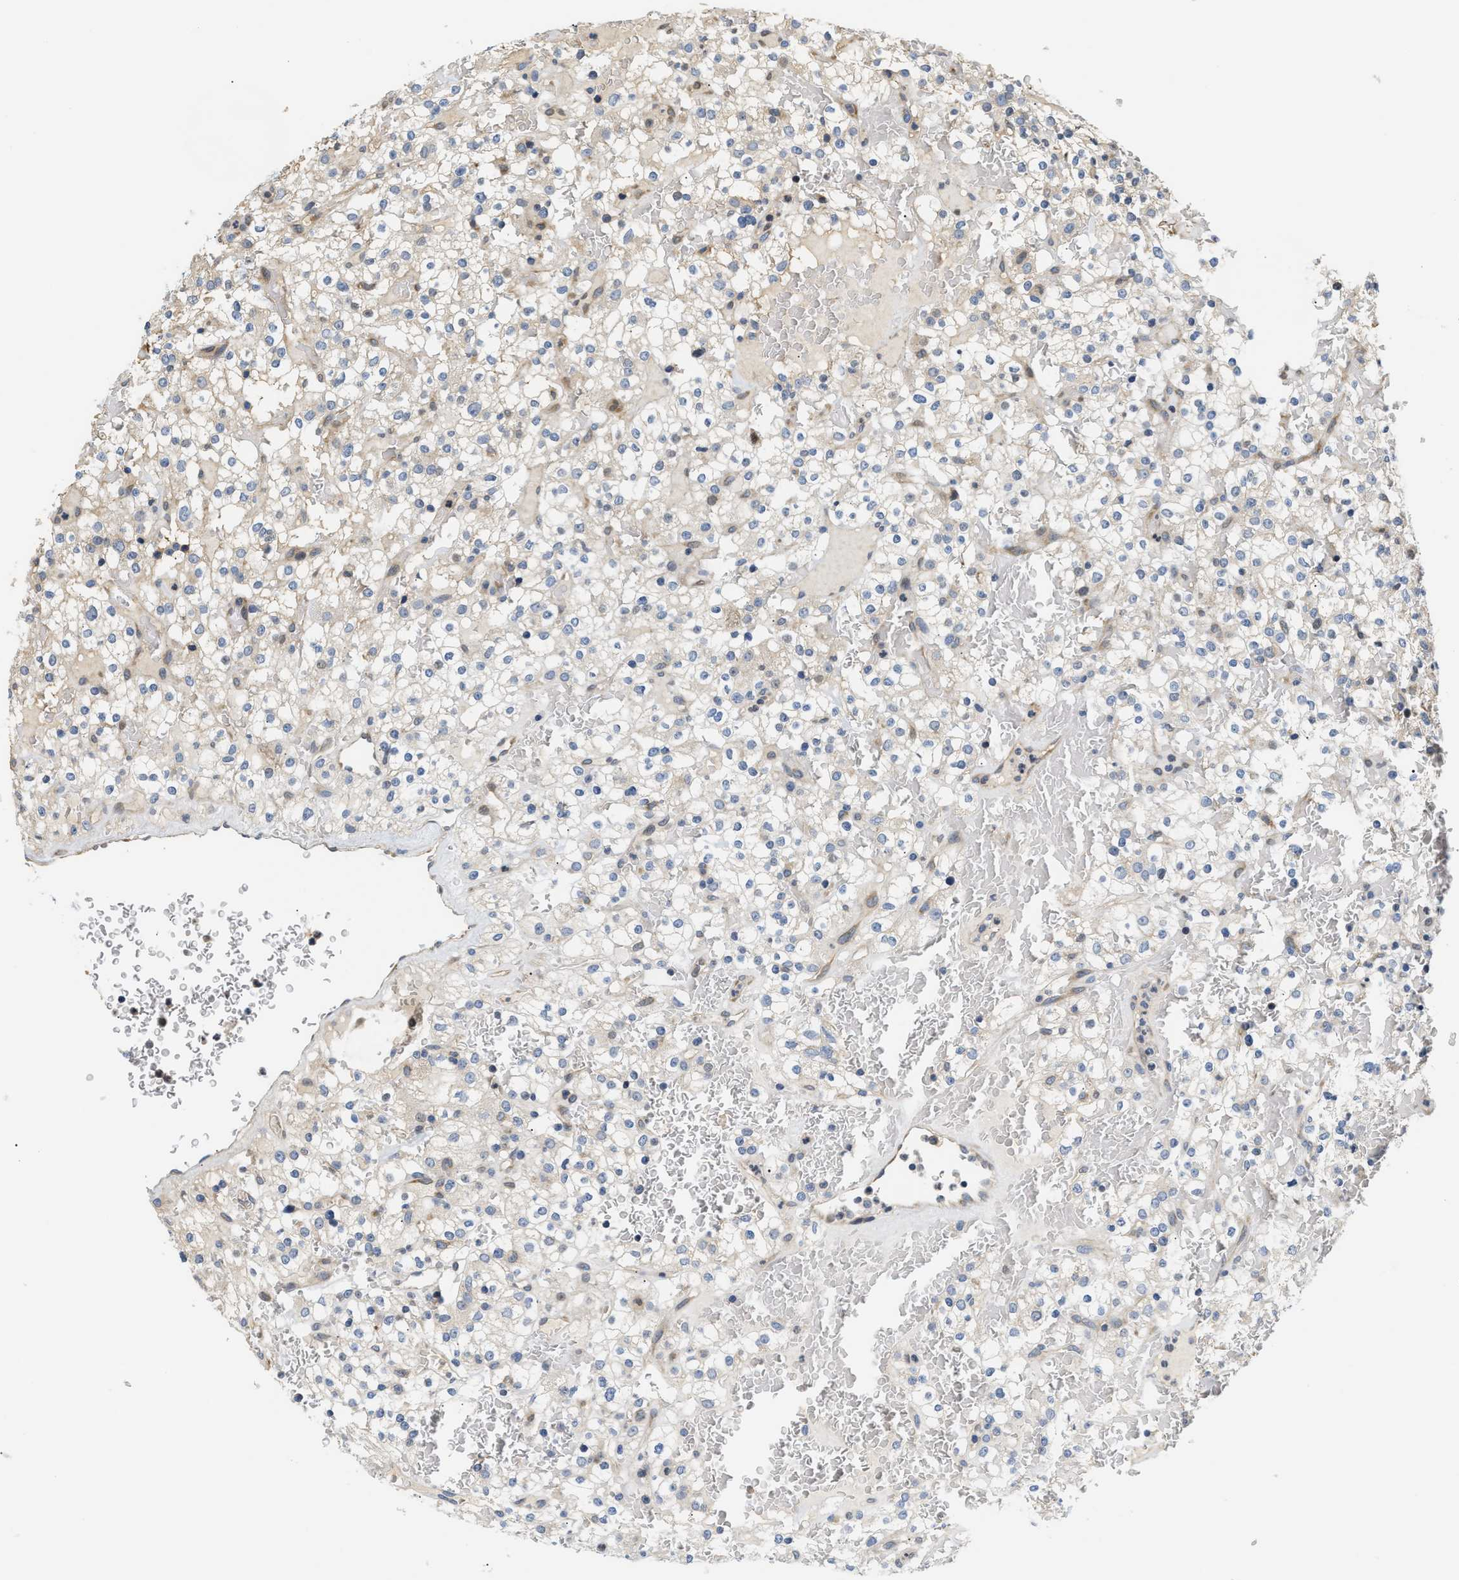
{"staining": {"intensity": "weak", "quantity": "<25%", "location": "cytoplasmic/membranous"}, "tissue": "renal cancer", "cell_type": "Tumor cells", "image_type": "cancer", "snomed": [{"axis": "morphology", "description": "Normal tissue, NOS"}, {"axis": "morphology", "description": "Adenocarcinoma, NOS"}, {"axis": "topography", "description": "Kidney"}], "caption": "Adenocarcinoma (renal) was stained to show a protein in brown. There is no significant staining in tumor cells.", "gene": "TNIP2", "patient": {"sex": "female", "age": 72}}